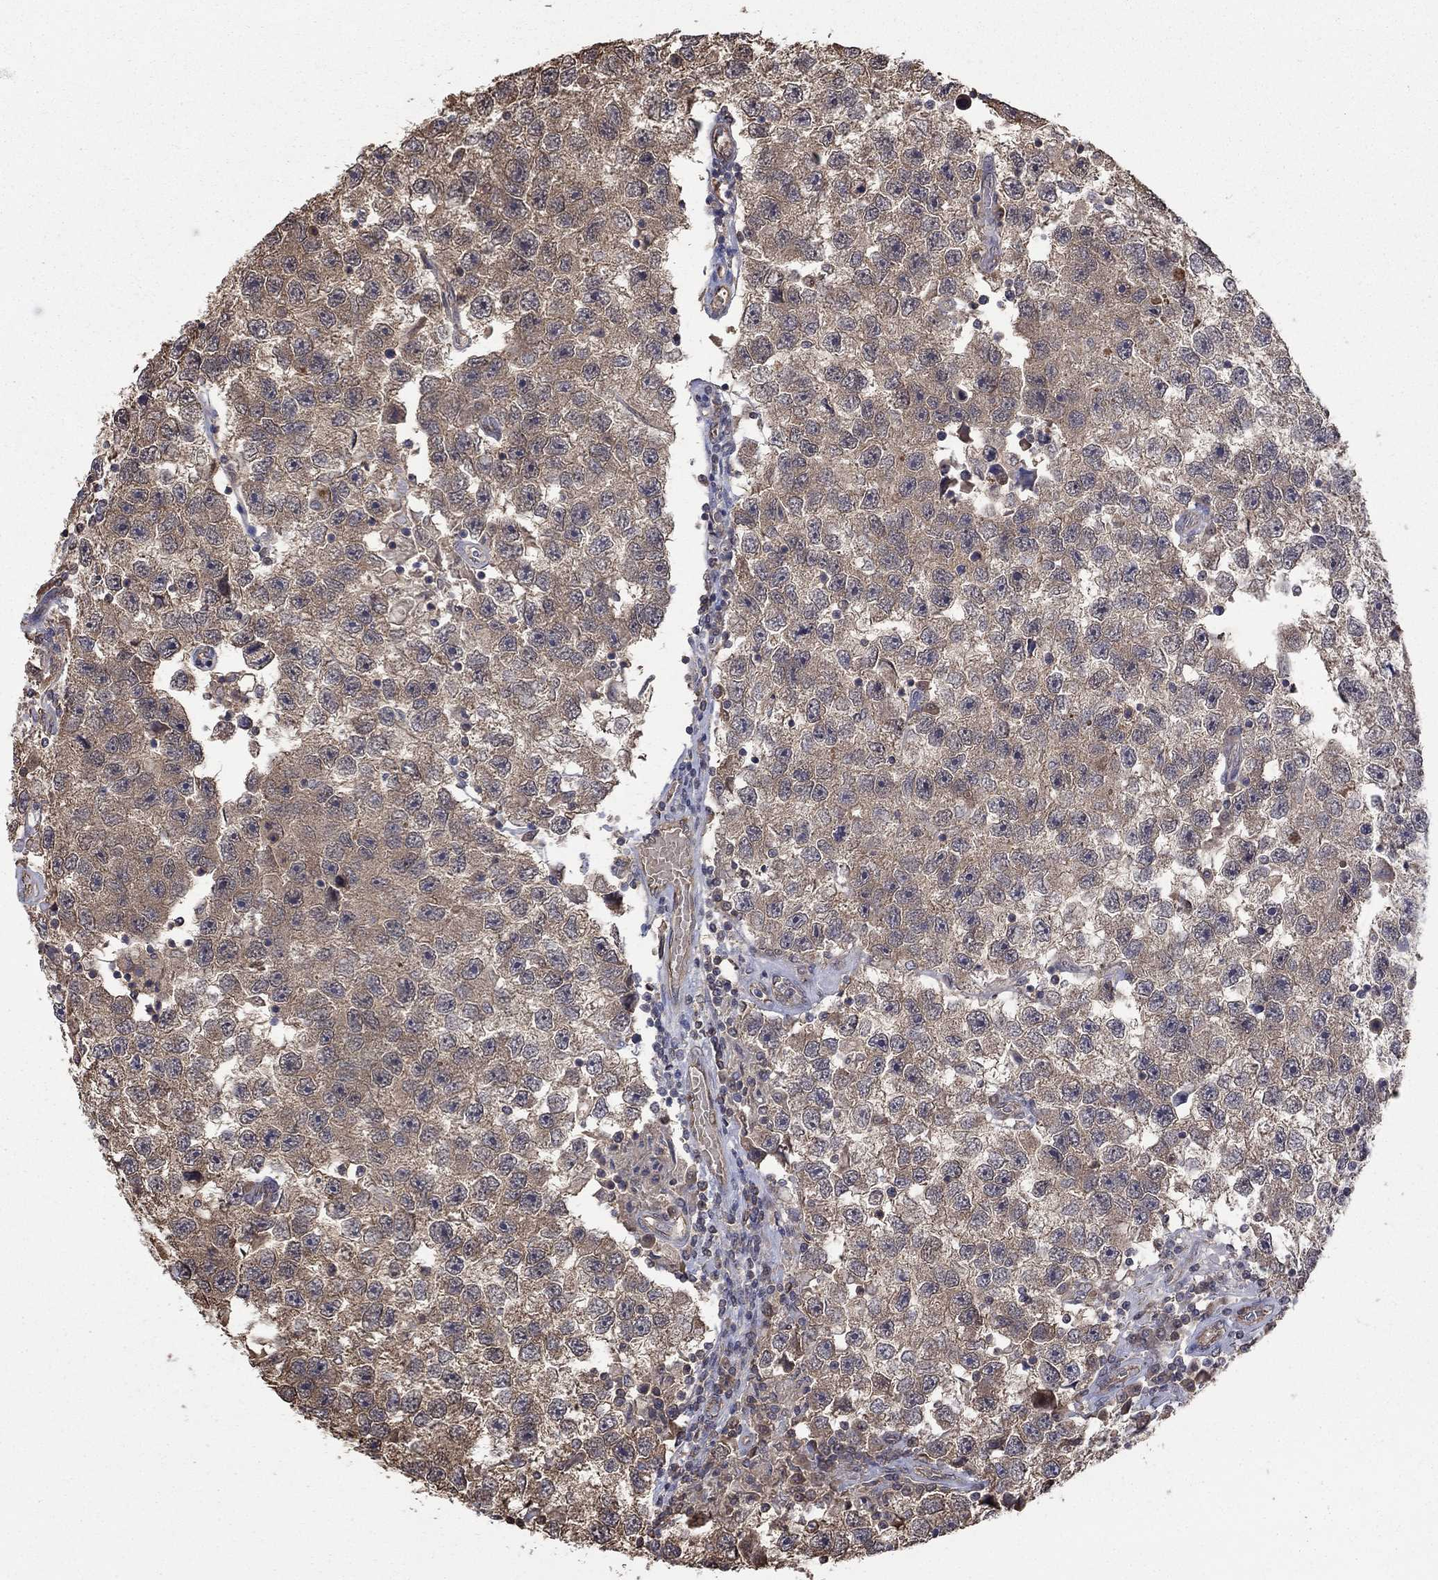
{"staining": {"intensity": "weak", "quantity": ">75%", "location": "cytoplasmic/membranous"}, "tissue": "testis cancer", "cell_type": "Tumor cells", "image_type": "cancer", "snomed": [{"axis": "morphology", "description": "Seminoma, NOS"}, {"axis": "topography", "description": "Testis"}], "caption": "Immunohistochemistry (IHC) (DAB) staining of testis cancer demonstrates weak cytoplasmic/membranous protein positivity in approximately >75% of tumor cells.", "gene": "RNF114", "patient": {"sex": "male", "age": 26}}